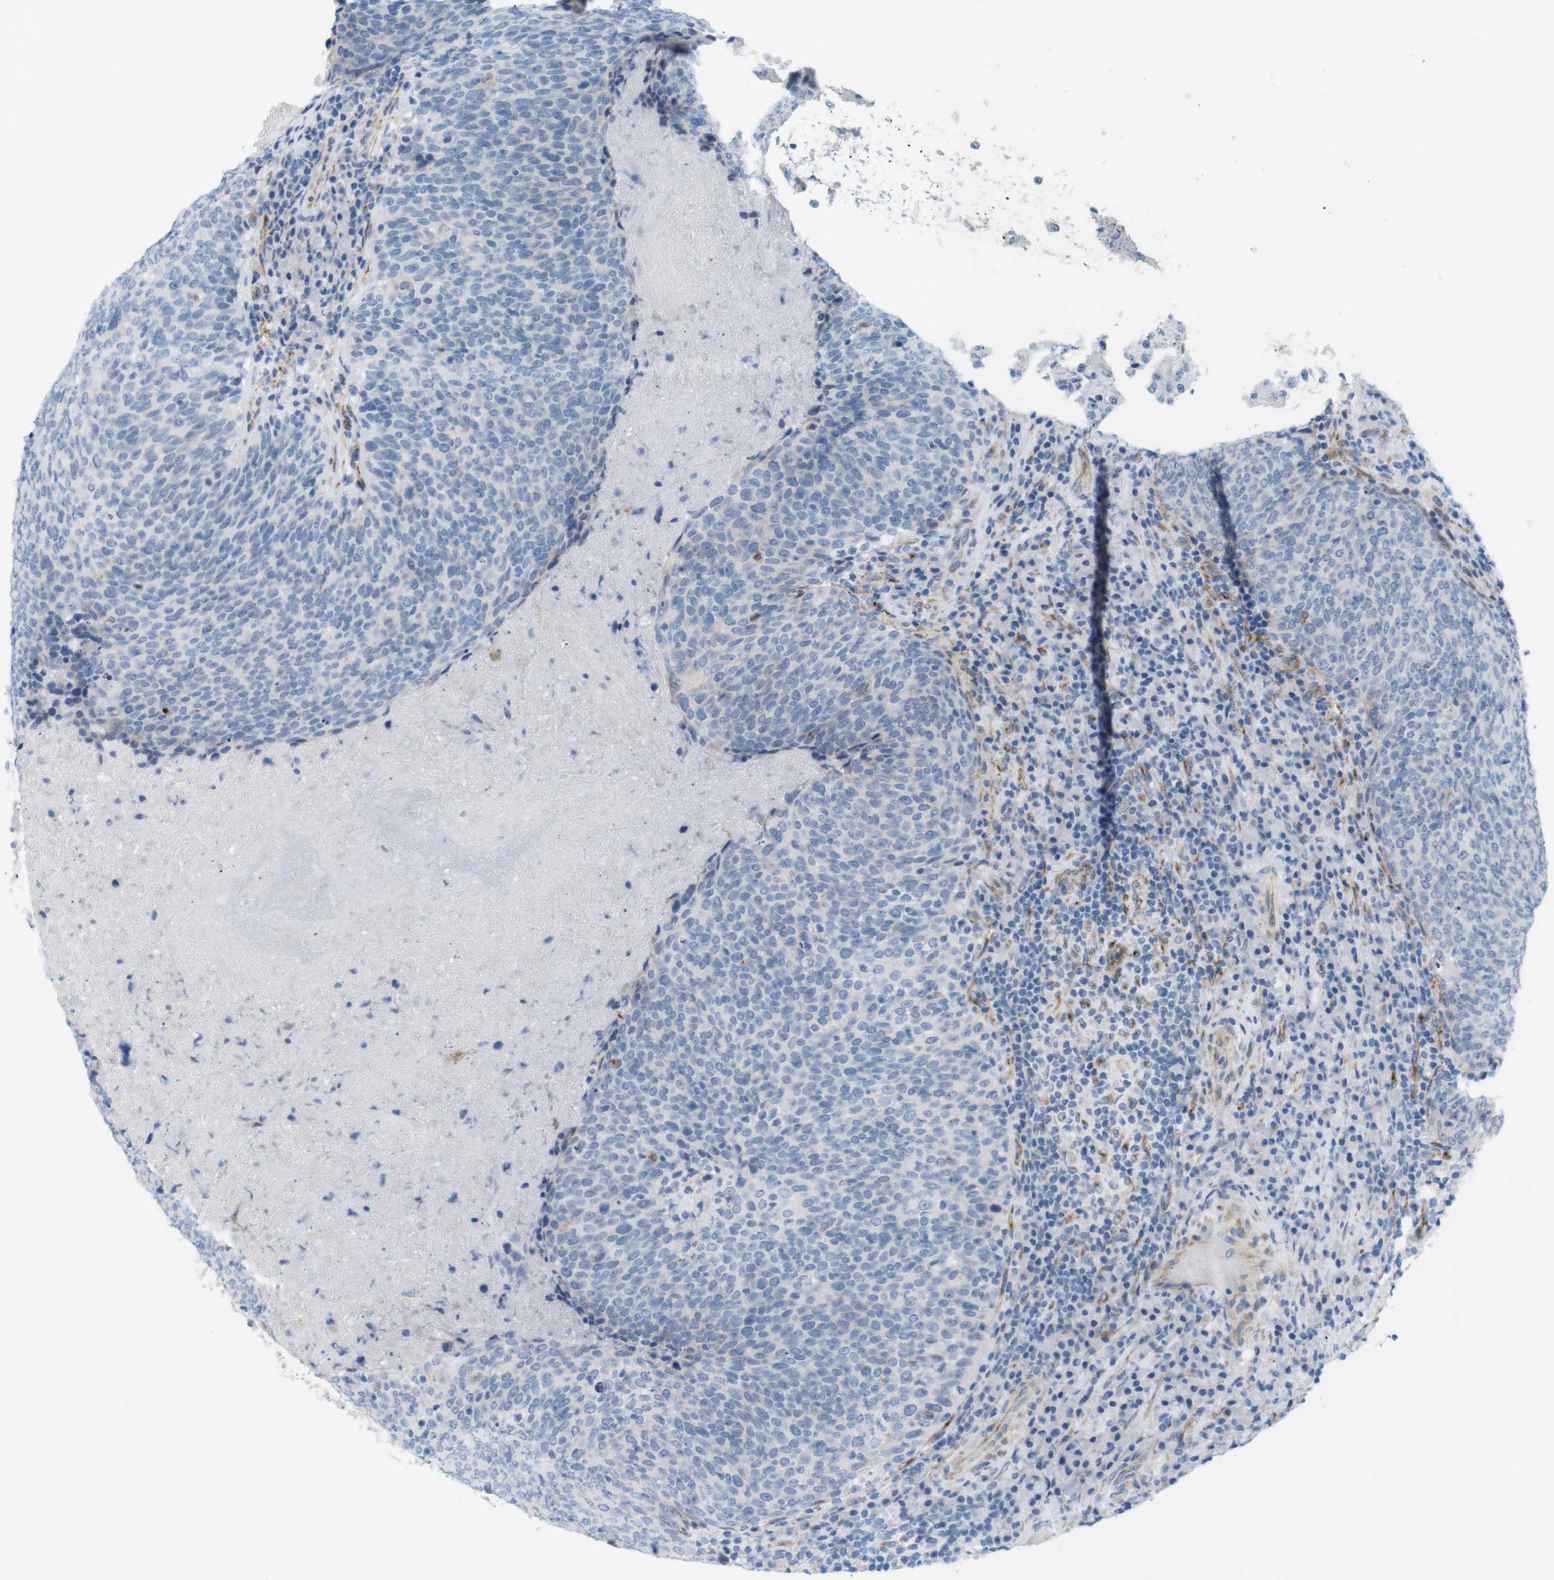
{"staining": {"intensity": "negative", "quantity": "none", "location": "none"}, "tissue": "head and neck cancer", "cell_type": "Tumor cells", "image_type": "cancer", "snomed": [{"axis": "morphology", "description": "Squamous cell carcinoma, NOS"}, {"axis": "morphology", "description": "Squamous cell carcinoma, metastatic, NOS"}, {"axis": "topography", "description": "Lymph node"}, {"axis": "topography", "description": "Head-Neck"}], "caption": "A micrograph of head and neck cancer (metastatic squamous cell carcinoma) stained for a protein shows no brown staining in tumor cells.", "gene": "MYH9", "patient": {"sex": "male", "age": 62}}